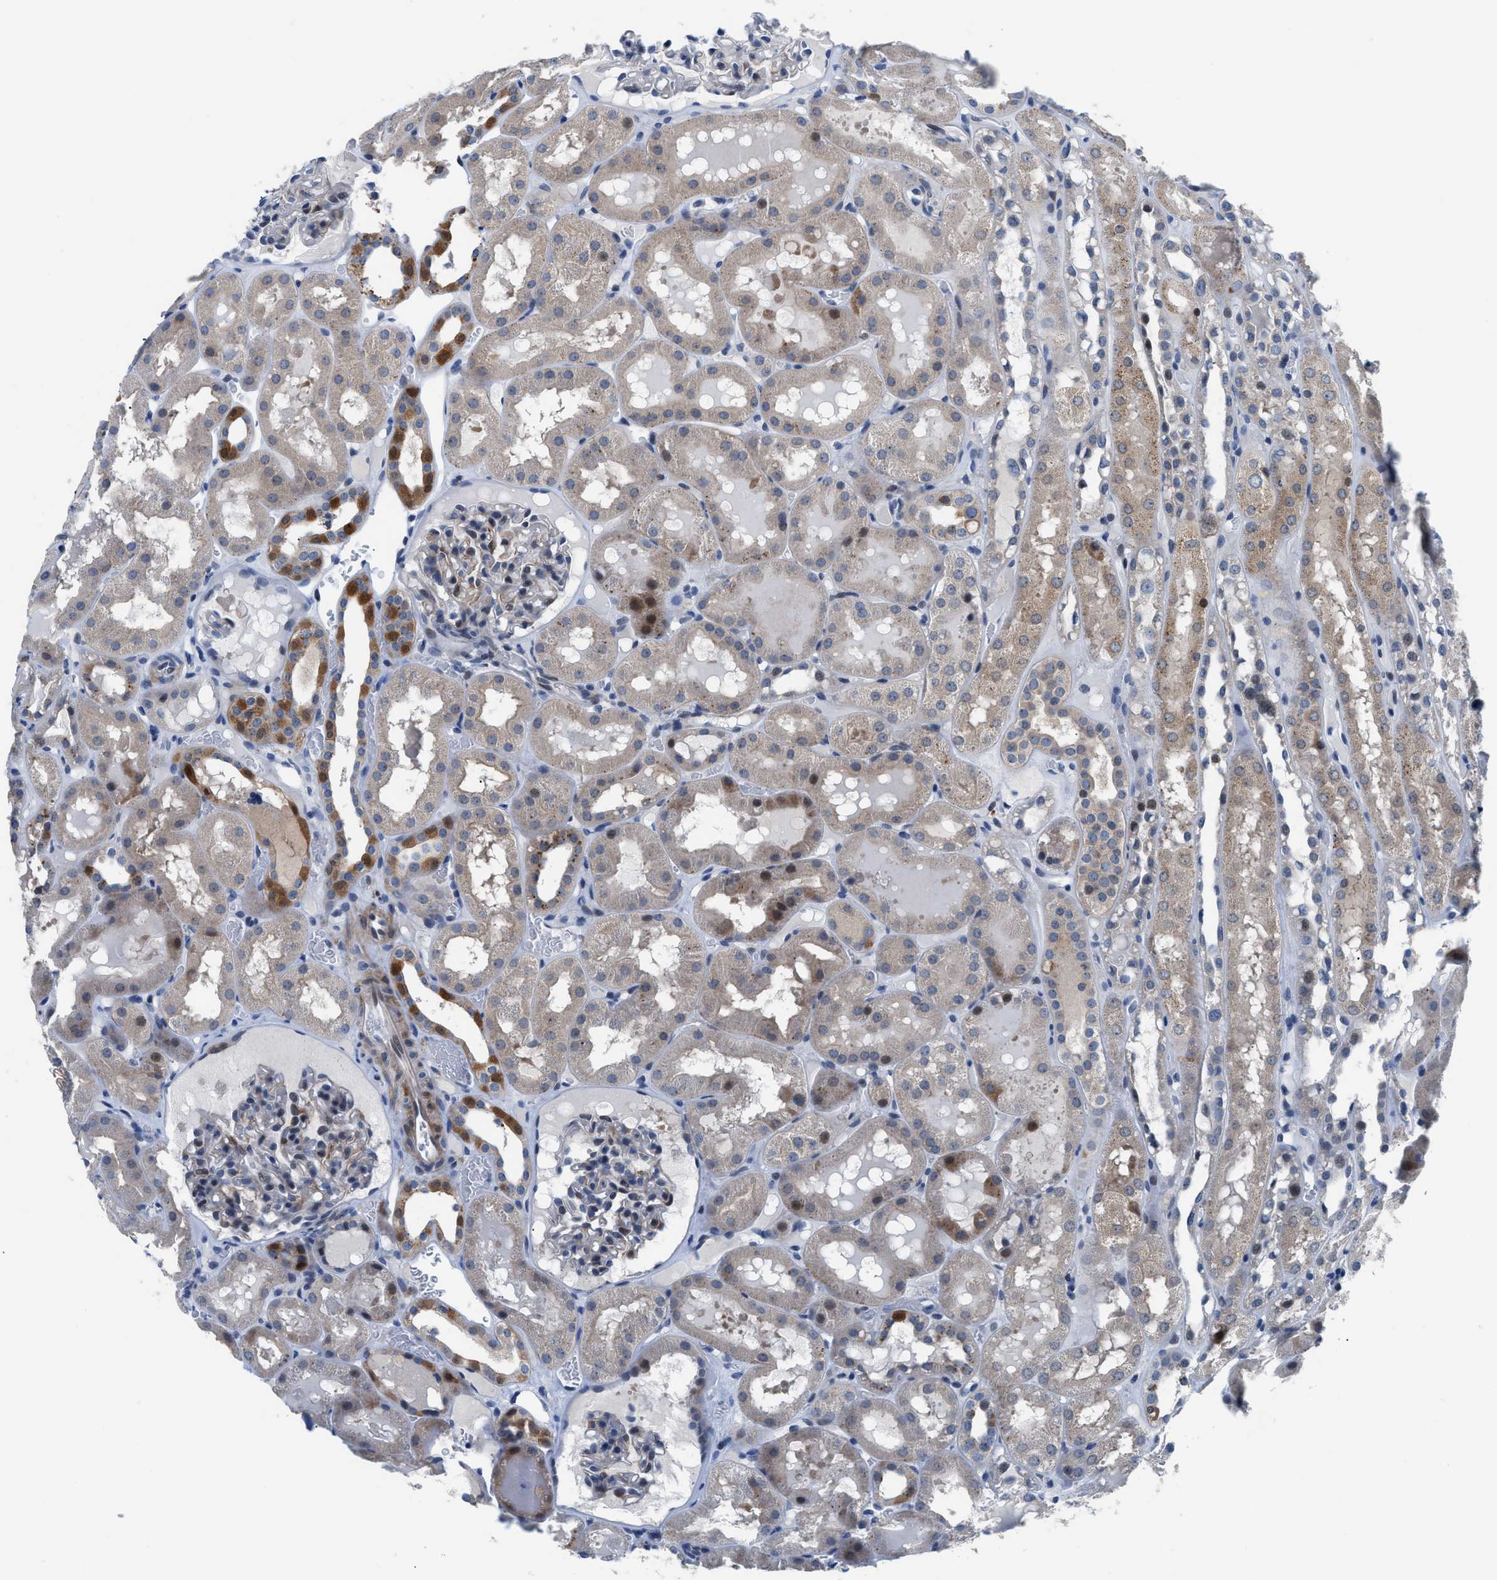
{"staining": {"intensity": "weak", "quantity": "<25%", "location": "cytoplasmic/membranous"}, "tissue": "kidney", "cell_type": "Cells in glomeruli", "image_type": "normal", "snomed": [{"axis": "morphology", "description": "Normal tissue, NOS"}, {"axis": "topography", "description": "Kidney"}, {"axis": "topography", "description": "Urinary bladder"}], "caption": "Immunohistochemistry (IHC) micrograph of unremarkable kidney stained for a protein (brown), which displays no positivity in cells in glomeruli.", "gene": "UAP1", "patient": {"sex": "male", "age": 16}}